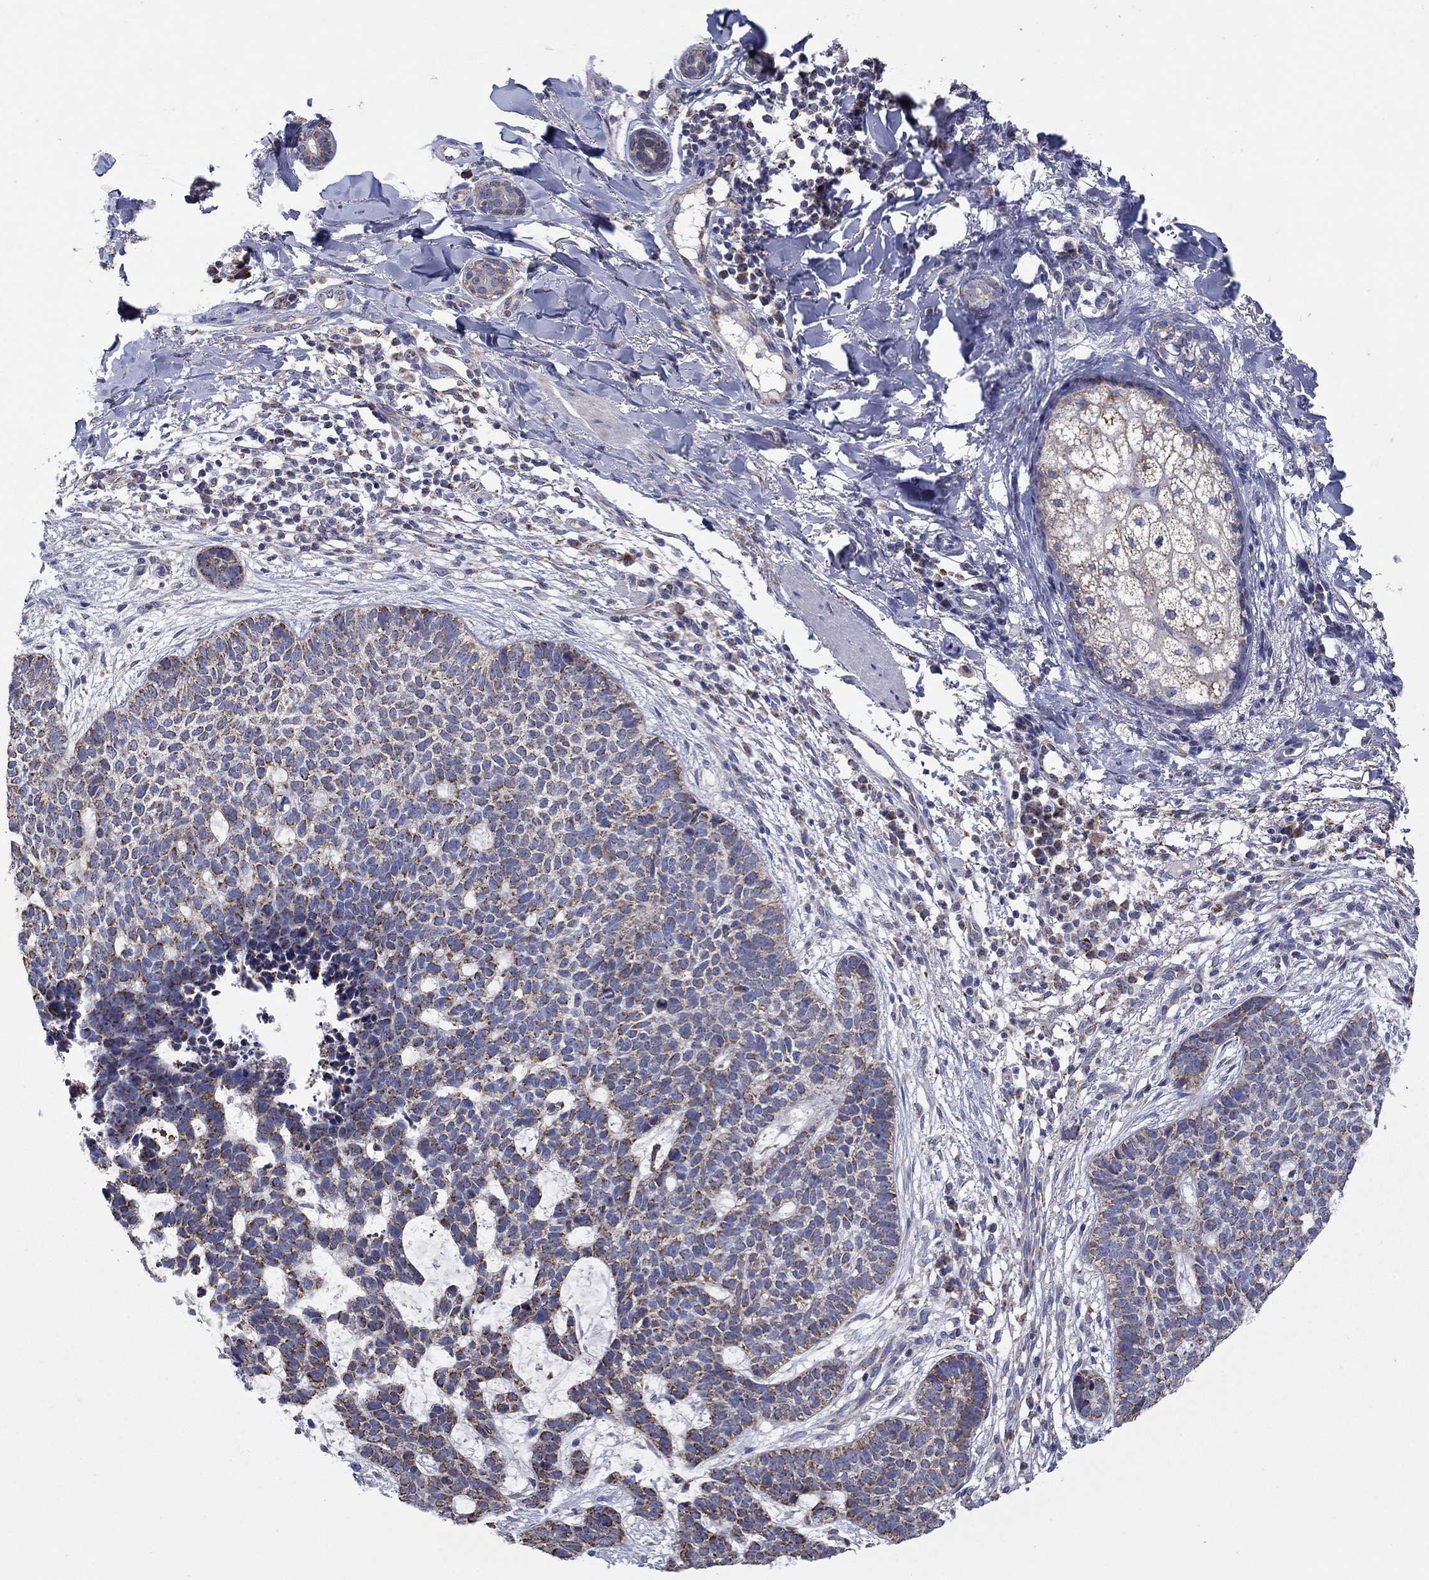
{"staining": {"intensity": "moderate", "quantity": "25%-75%", "location": "cytoplasmic/membranous"}, "tissue": "skin cancer", "cell_type": "Tumor cells", "image_type": "cancer", "snomed": [{"axis": "morphology", "description": "Squamous cell carcinoma, NOS"}, {"axis": "topography", "description": "Skin"}], "caption": "IHC image of neoplastic tissue: human skin squamous cell carcinoma stained using immunohistochemistry (IHC) exhibits medium levels of moderate protein expression localized specifically in the cytoplasmic/membranous of tumor cells, appearing as a cytoplasmic/membranous brown color.", "gene": "HPS5", "patient": {"sex": "male", "age": 88}}